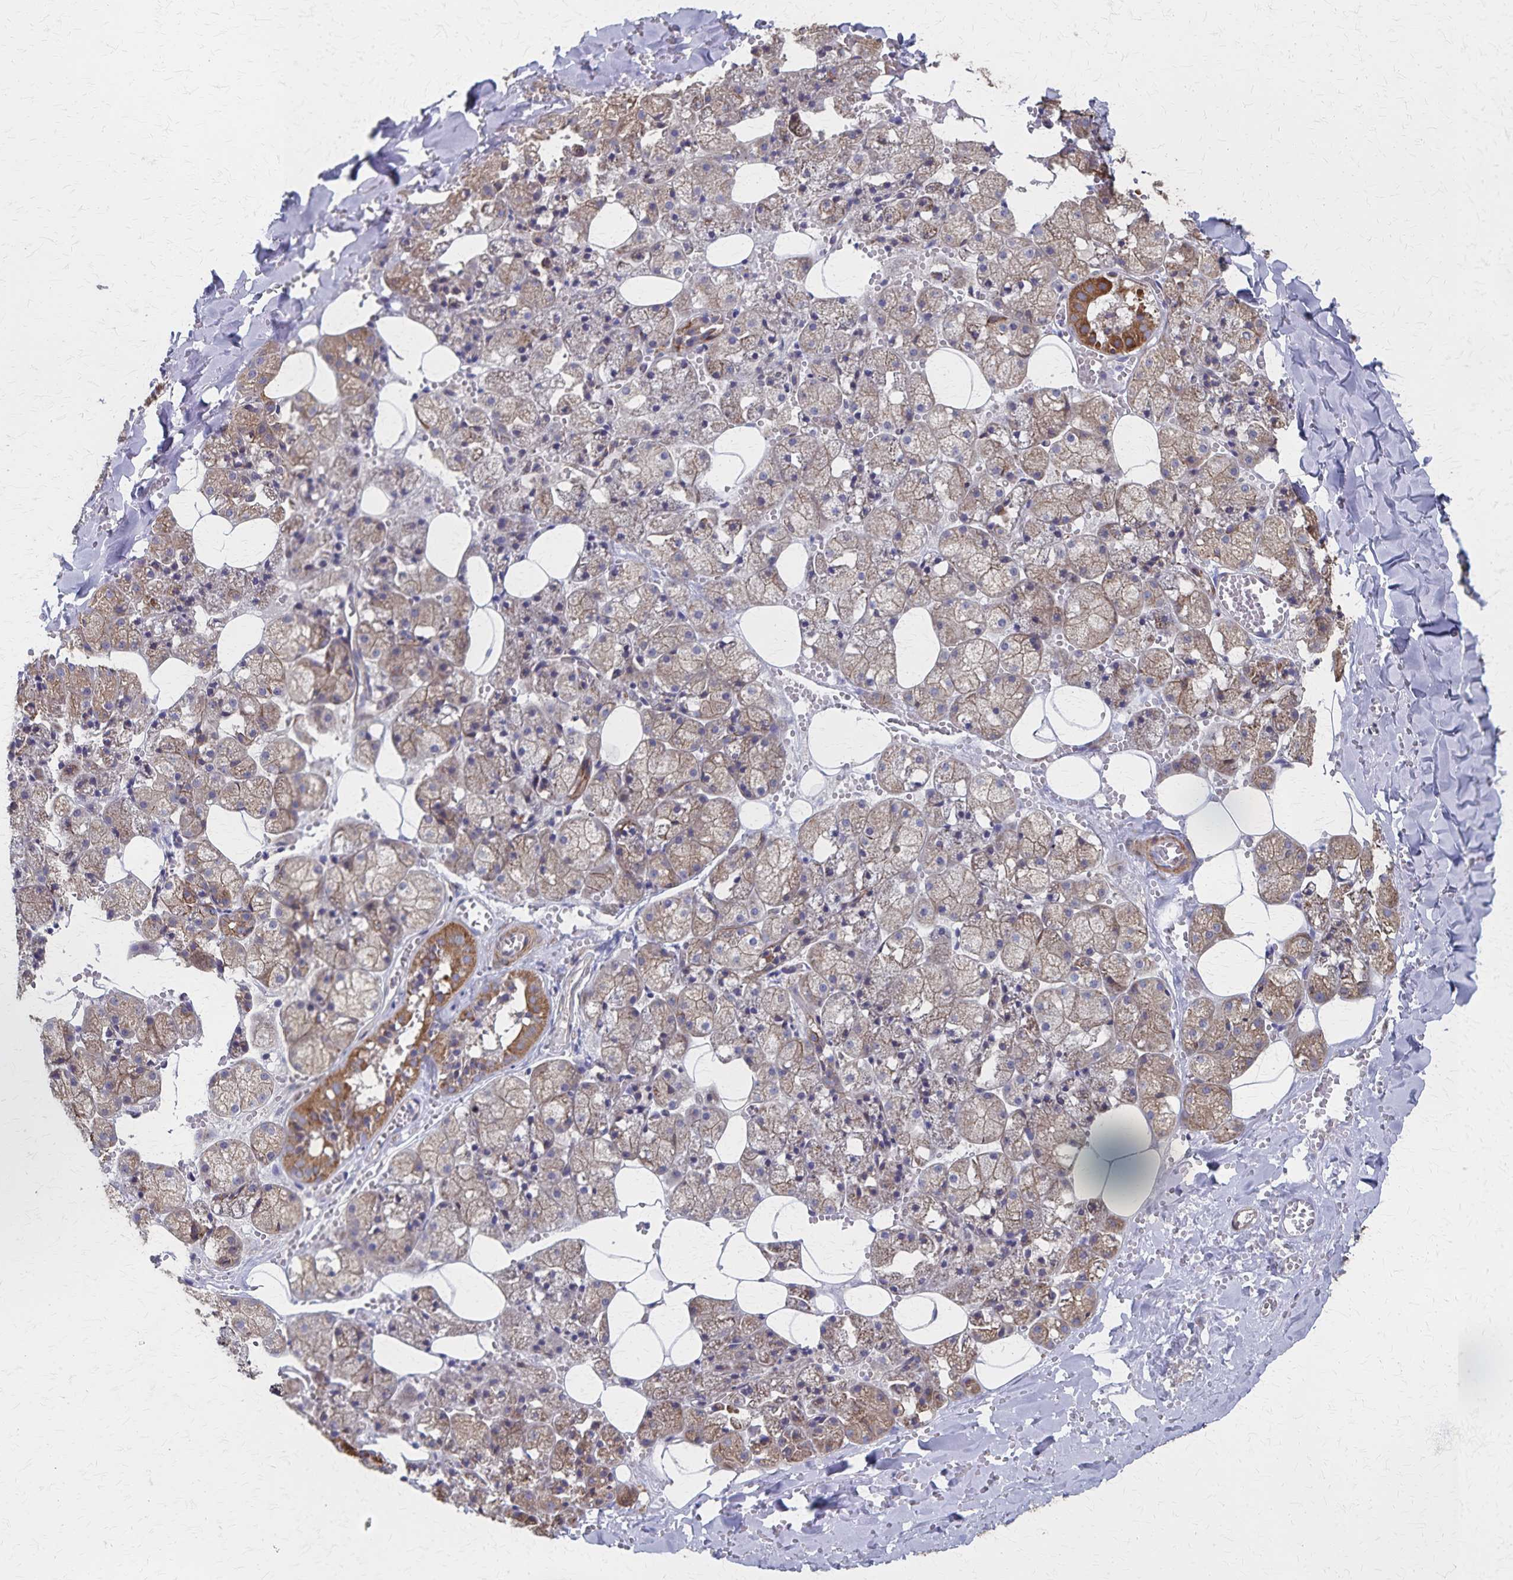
{"staining": {"intensity": "strong", "quantity": "25%-75%", "location": "cytoplasmic/membranous"}, "tissue": "salivary gland", "cell_type": "Glandular cells", "image_type": "normal", "snomed": [{"axis": "morphology", "description": "Normal tissue, NOS"}, {"axis": "topography", "description": "Salivary gland"}, {"axis": "topography", "description": "Peripheral nerve tissue"}], "caption": "Immunohistochemical staining of normal human salivary gland exhibits 25%-75% levels of strong cytoplasmic/membranous protein positivity in approximately 25%-75% of glandular cells.", "gene": "PGAP2", "patient": {"sex": "male", "age": 38}}